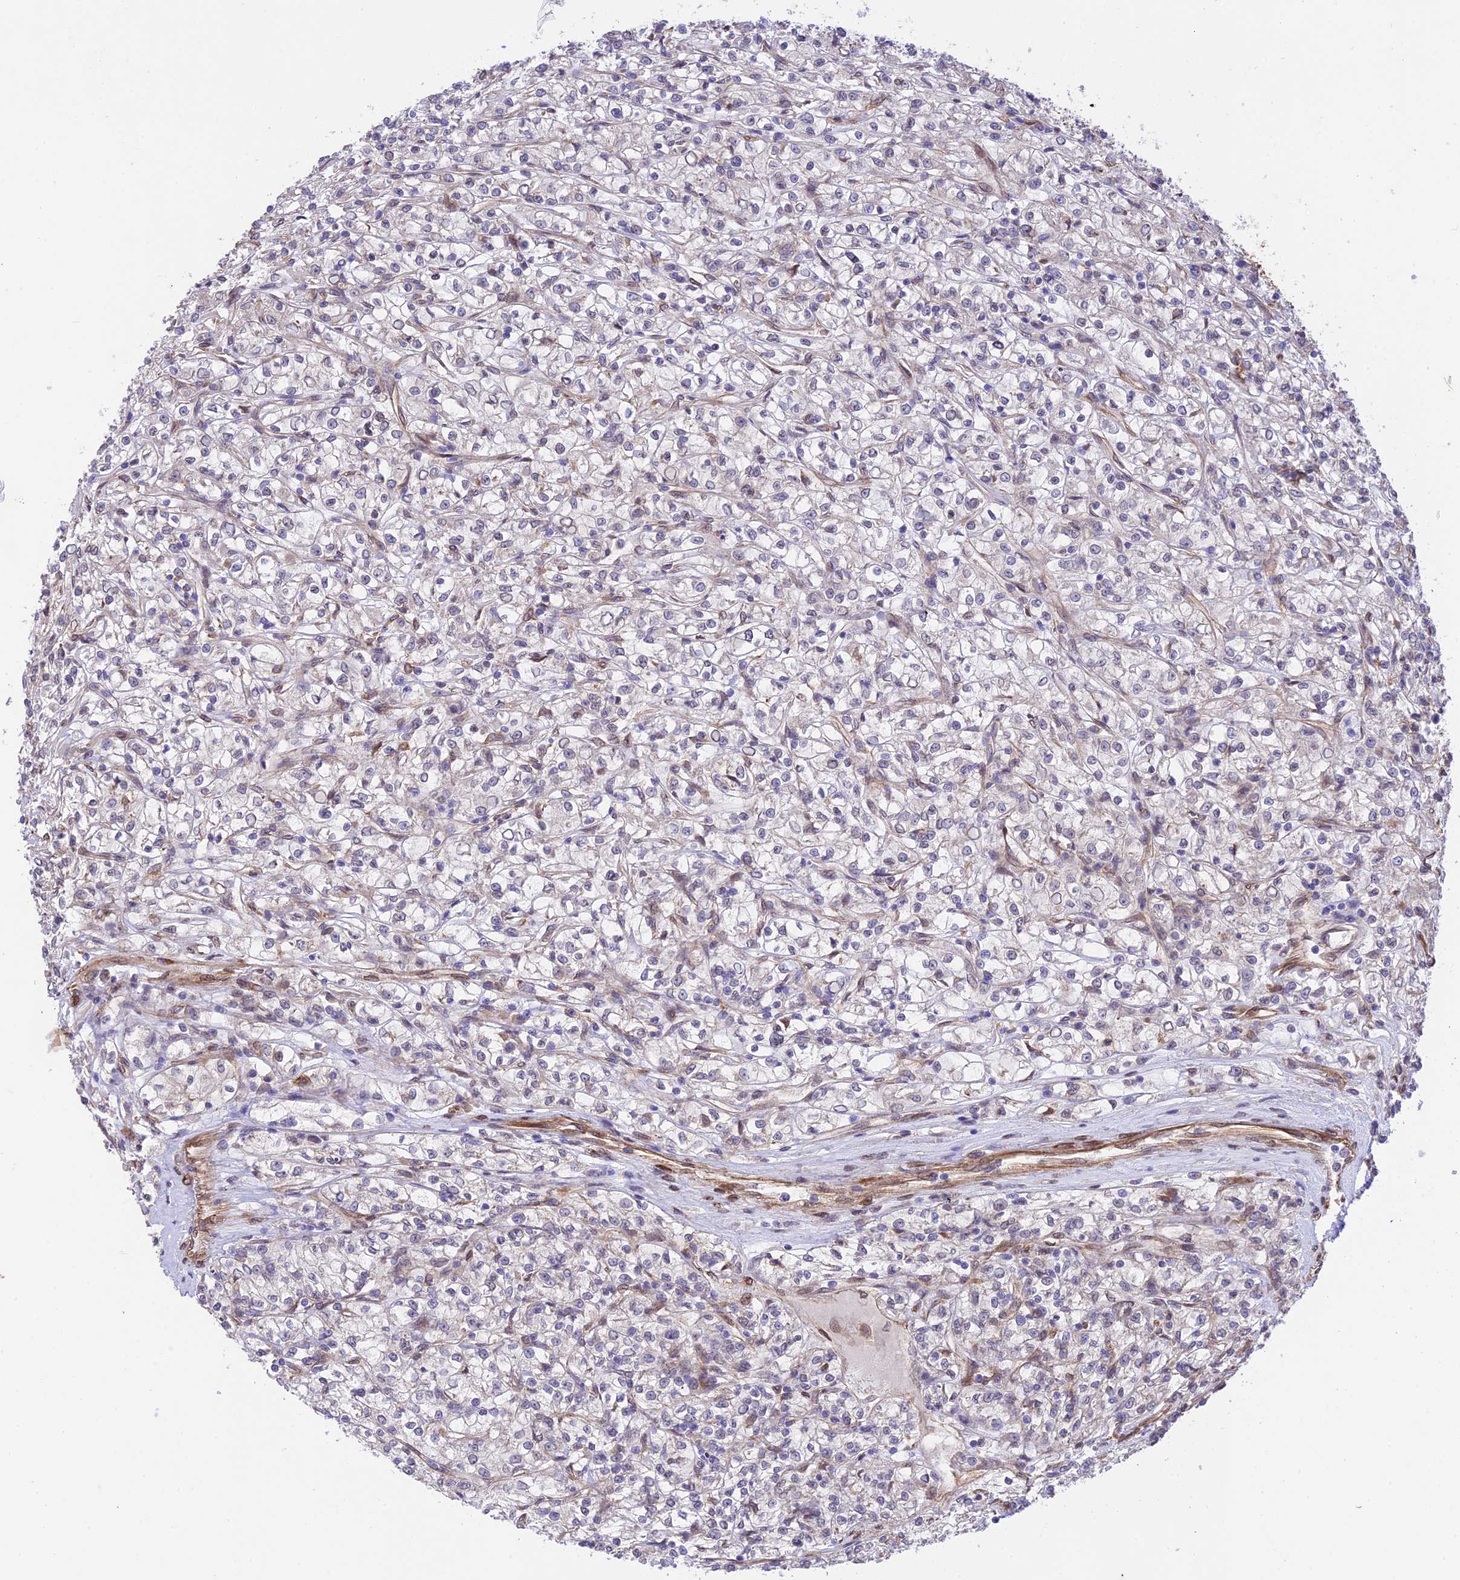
{"staining": {"intensity": "negative", "quantity": "none", "location": "none"}, "tissue": "renal cancer", "cell_type": "Tumor cells", "image_type": "cancer", "snomed": [{"axis": "morphology", "description": "Adenocarcinoma, NOS"}, {"axis": "topography", "description": "Kidney"}], "caption": "The histopathology image displays no significant staining in tumor cells of renal cancer (adenocarcinoma). The staining was performed using DAB (3,3'-diaminobenzidine) to visualize the protein expression in brown, while the nuclei were stained in blue with hematoxylin (Magnification: 20x).", "gene": "EXOC3L4", "patient": {"sex": "female", "age": 59}}